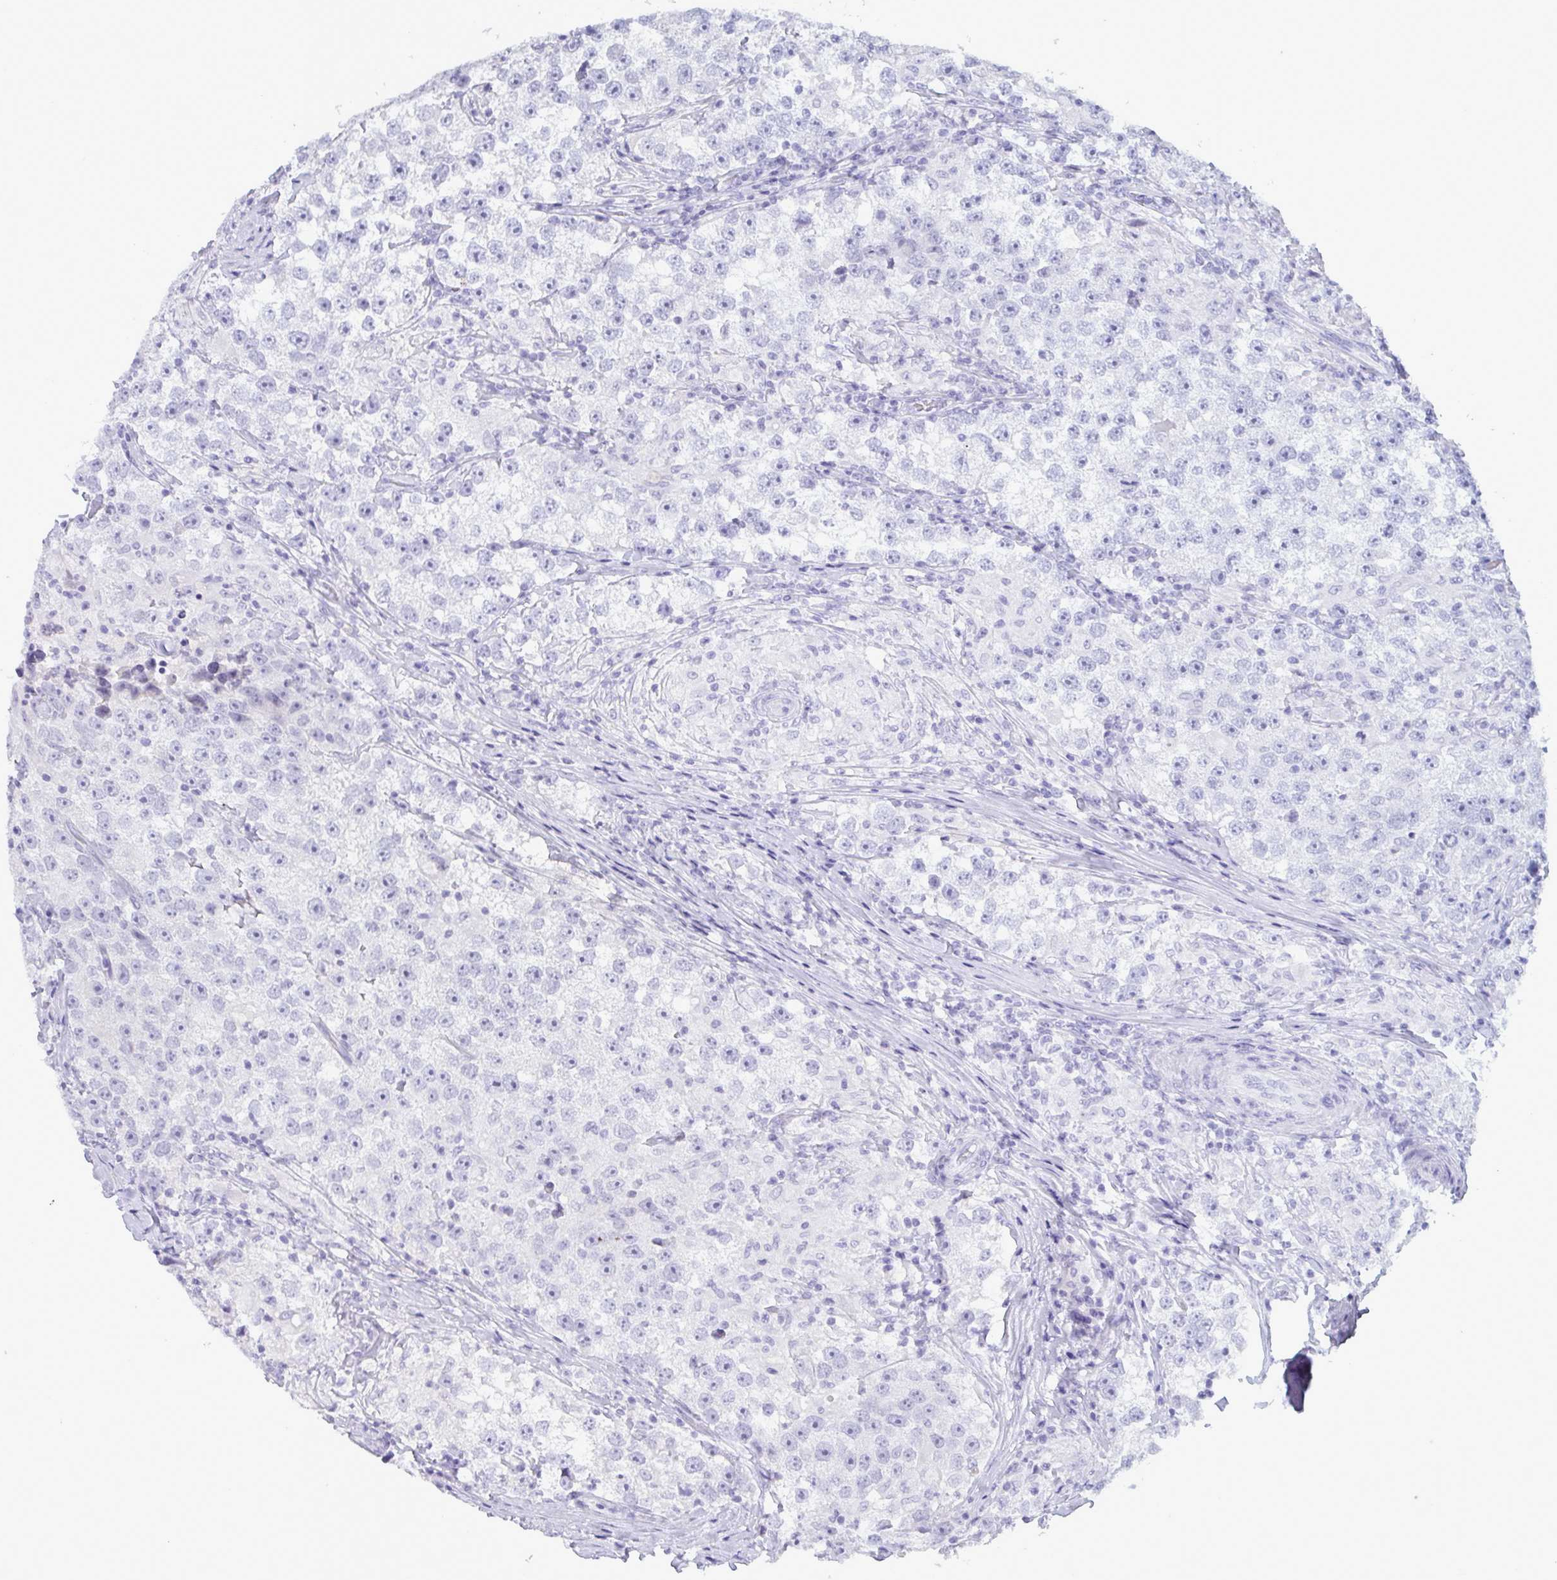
{"staining": {"intensity": "negative", "quantity": "none", "location": "none"}, "tissue": "testis cancer", "cell_type": "Tumor cells", "image_type": "cancer", "snomed": [{"axis": "morphology", "description": "Seminoma, NOS"}, {"axis": "topography", "description": "Testis"}], "caption": "There is no significant positivity in tumor cells of testis seminoma.", "gene": "TENT5D", "patient": {"sex": "male", "age": 46}}